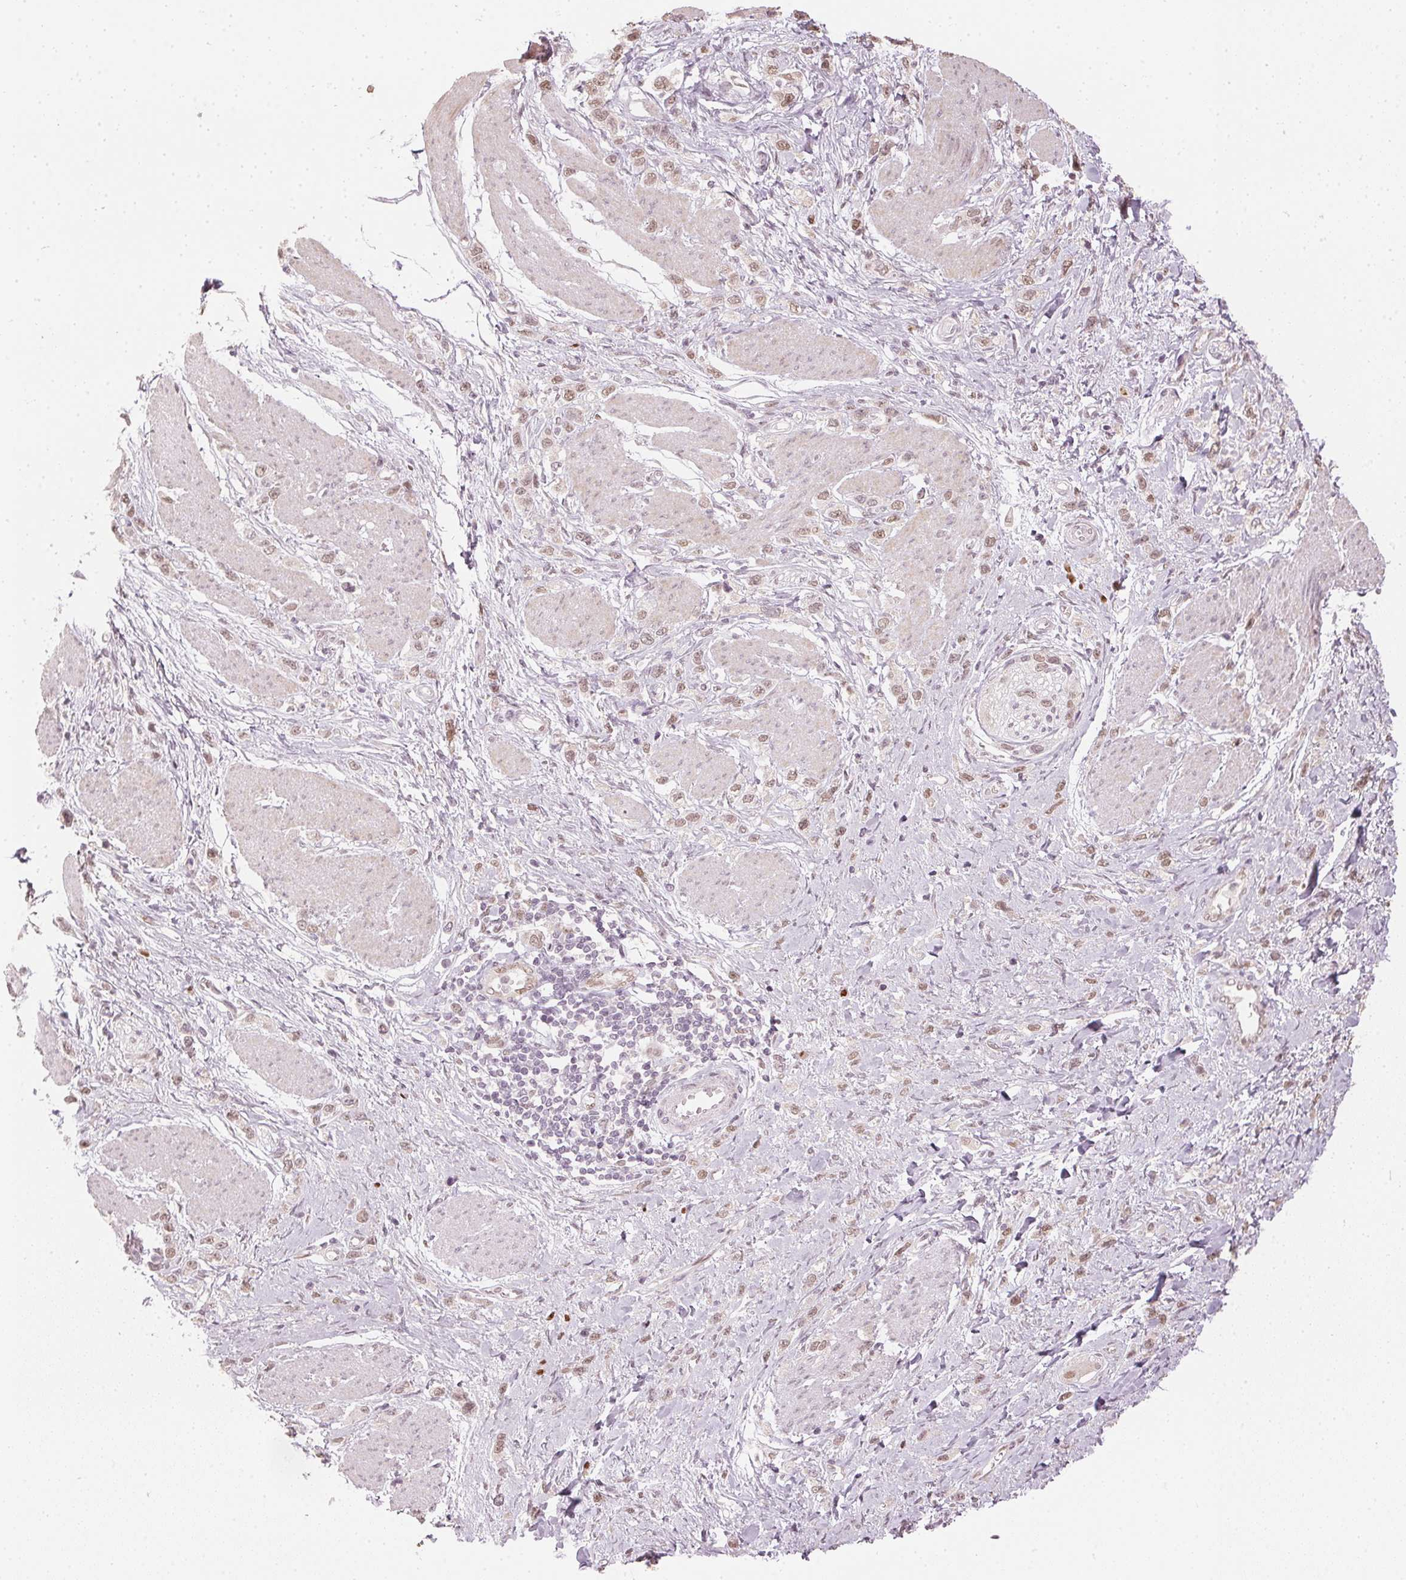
{"staining": {"intensity": "weak", "quantity": "25%-75%", "location": "nuclear"}, "tissue": "stomach cancer", "cell_type": "Tumor cells", "image_type": "cancer", "snomed": [{"axis": "morphology", "description": "Adenocarcinoma, NOS"}, {"axis": "topography", "description": "Stomach"}], "caption": "Tumor cells display low levels of weak nuclear staining in approximately 25%-75% of cells in stomach cancer.", "gene": "SLC39A3", "patient": {"sex": "female", "age": 65}}